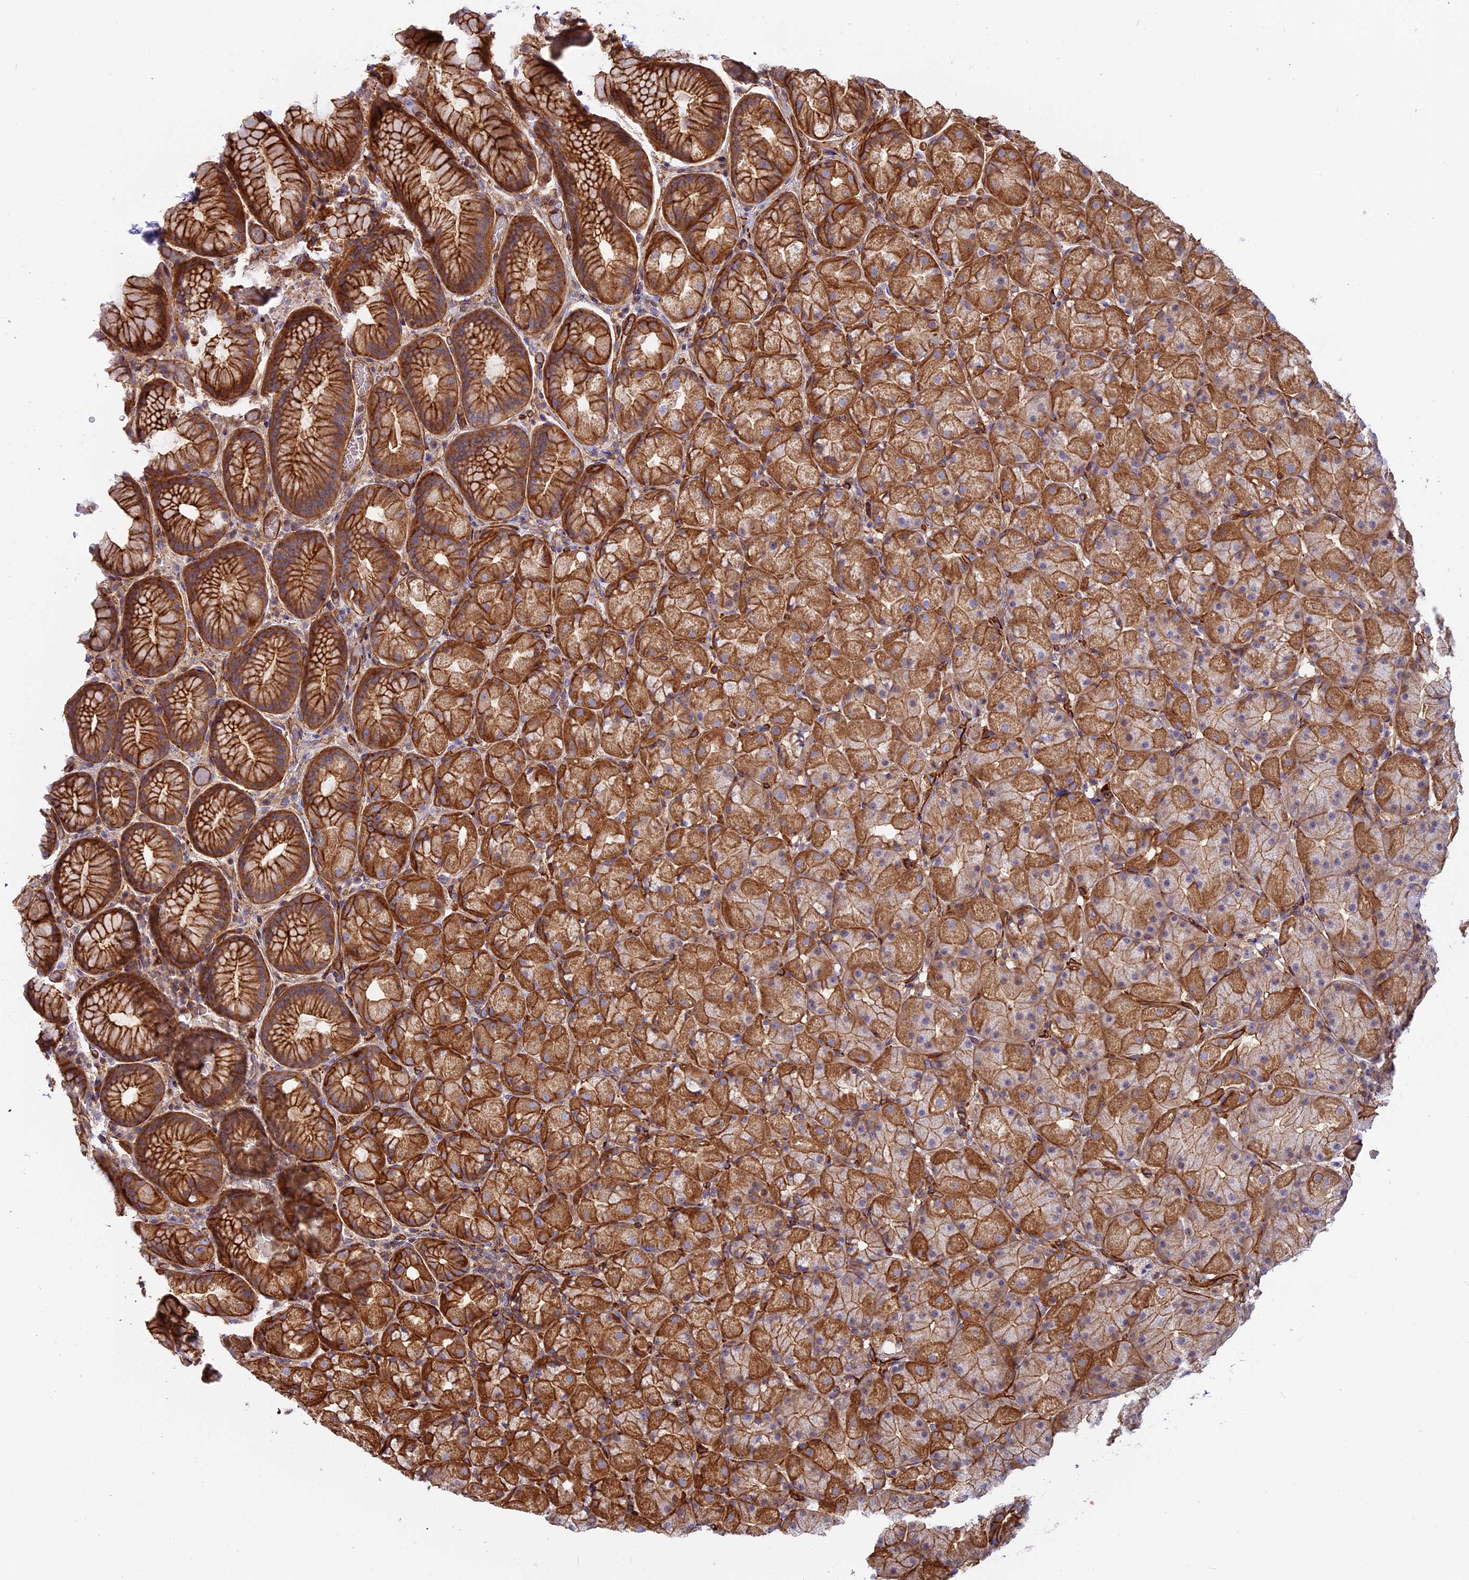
{"staining": {"intensity": "strong", "quantity": ">75%", "location": "cytoplasmic/membranous"}, "tissue": "stomach", "cell_type": "Glandular cells", "image_type": "normal", "snomed": [{"axis": "morphology", "description": "Normal tissue, NOS"}, {"axis": "topography", "description": "Stomach, upper"}, {"axis": "topography", "description": "Stomach"}], "caption": "Normal stomach exhibits strong cytoplasmic/membranous positivity in approximately >75% of glandular cells.", "gene": "CNBD2", "patient": {"sex": "male", "age": 48}}